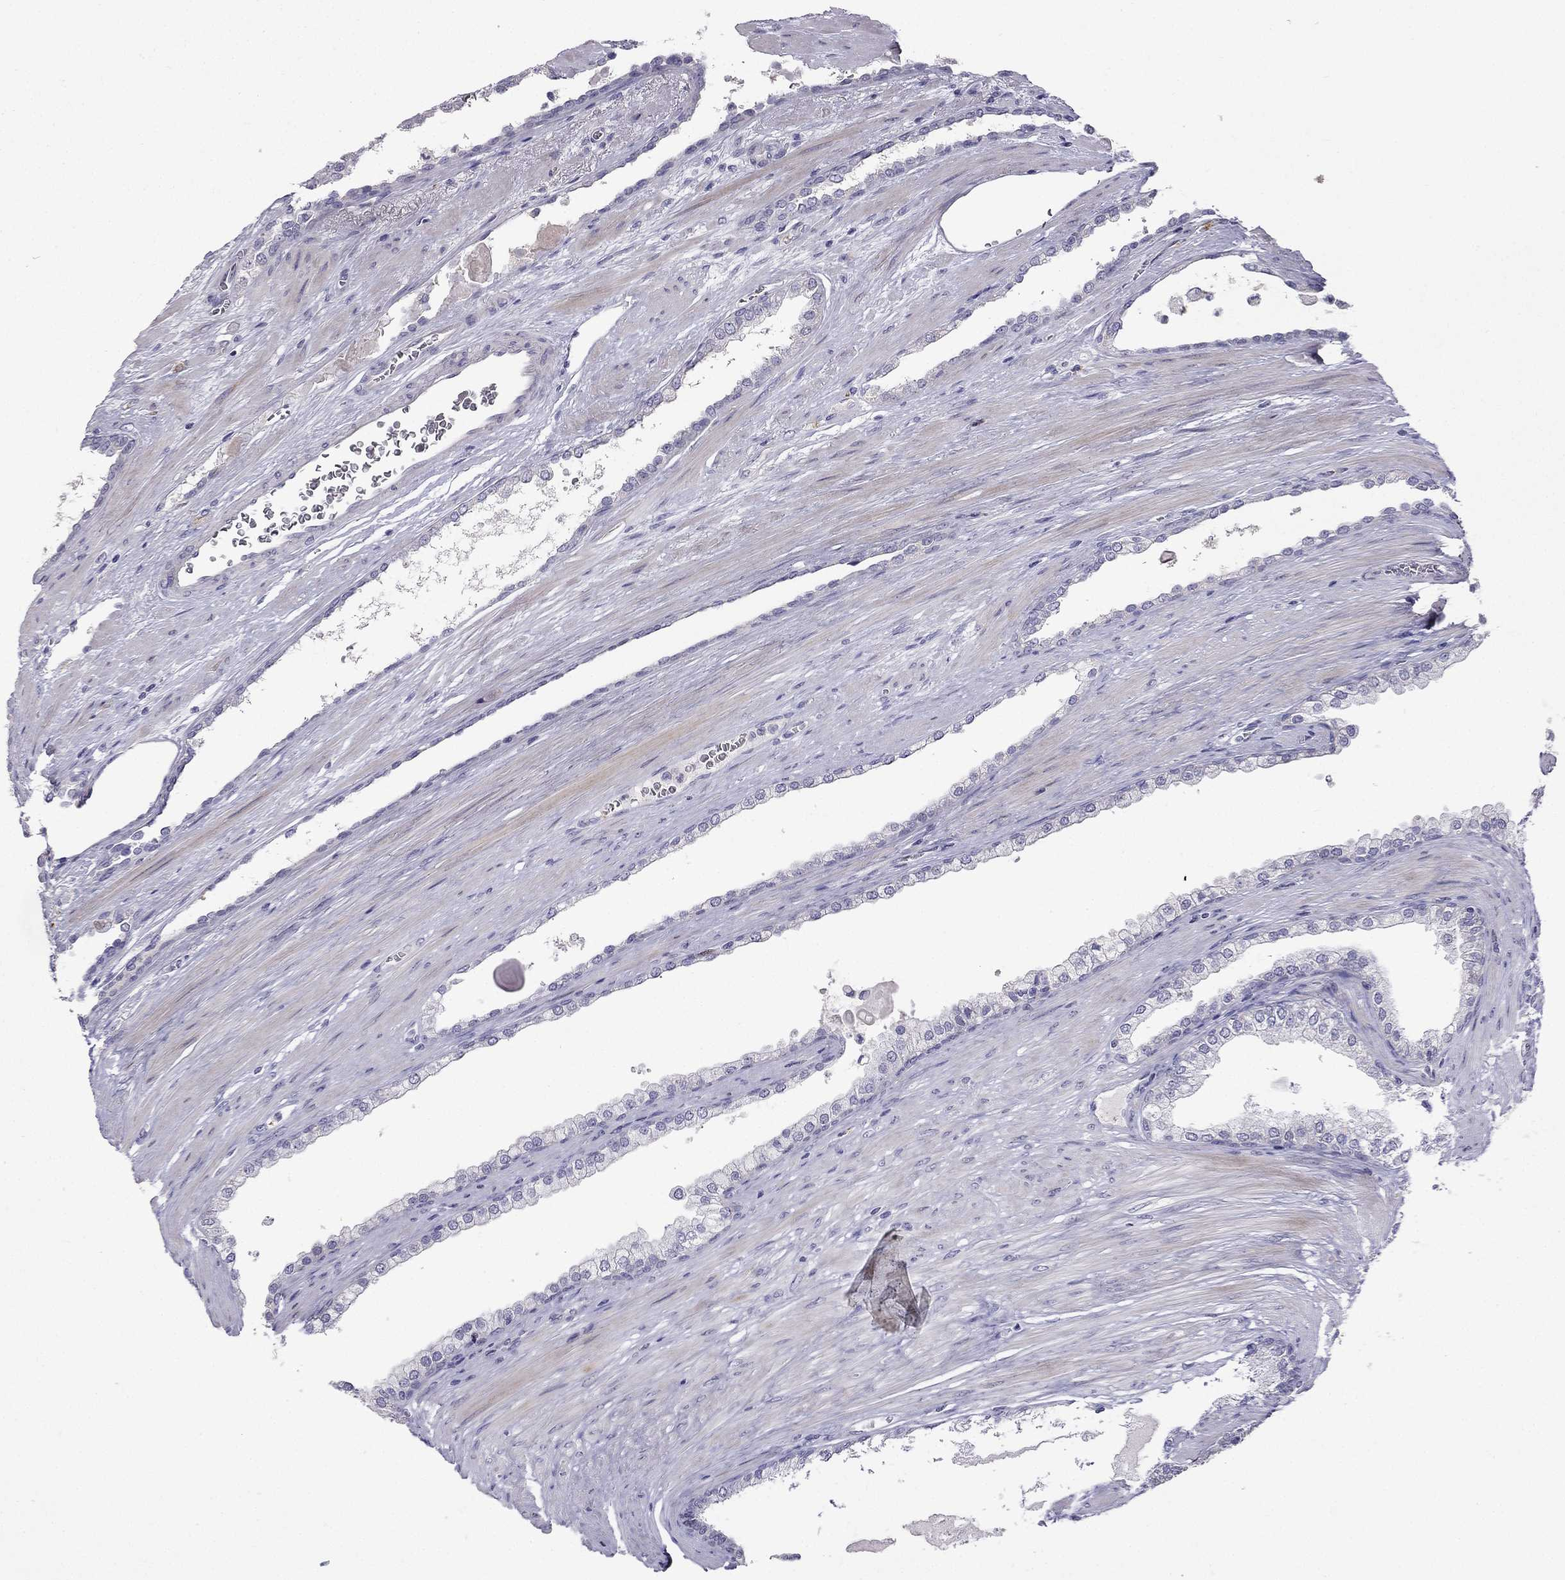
{"staining": {"intensity": "negative", "quantity": "none", "location": "none"}, "tissue": "prostate cancer", "cell_type": "Tumor cells", "image_type": "cancer", "snomed": [{"axis": "morphology", "description": "Adenocarcinoma, NOS"}, {"axis": "topography", "description": "Prostate"}], "caption": "This is an immunohistochemistry (IHC) photomicrograph of human prostate cancer (adenocarcinoma). There is no positivity in tumor cells.", "gene": "UHRF1", "patient": {"sex": "male", "age": 67}}